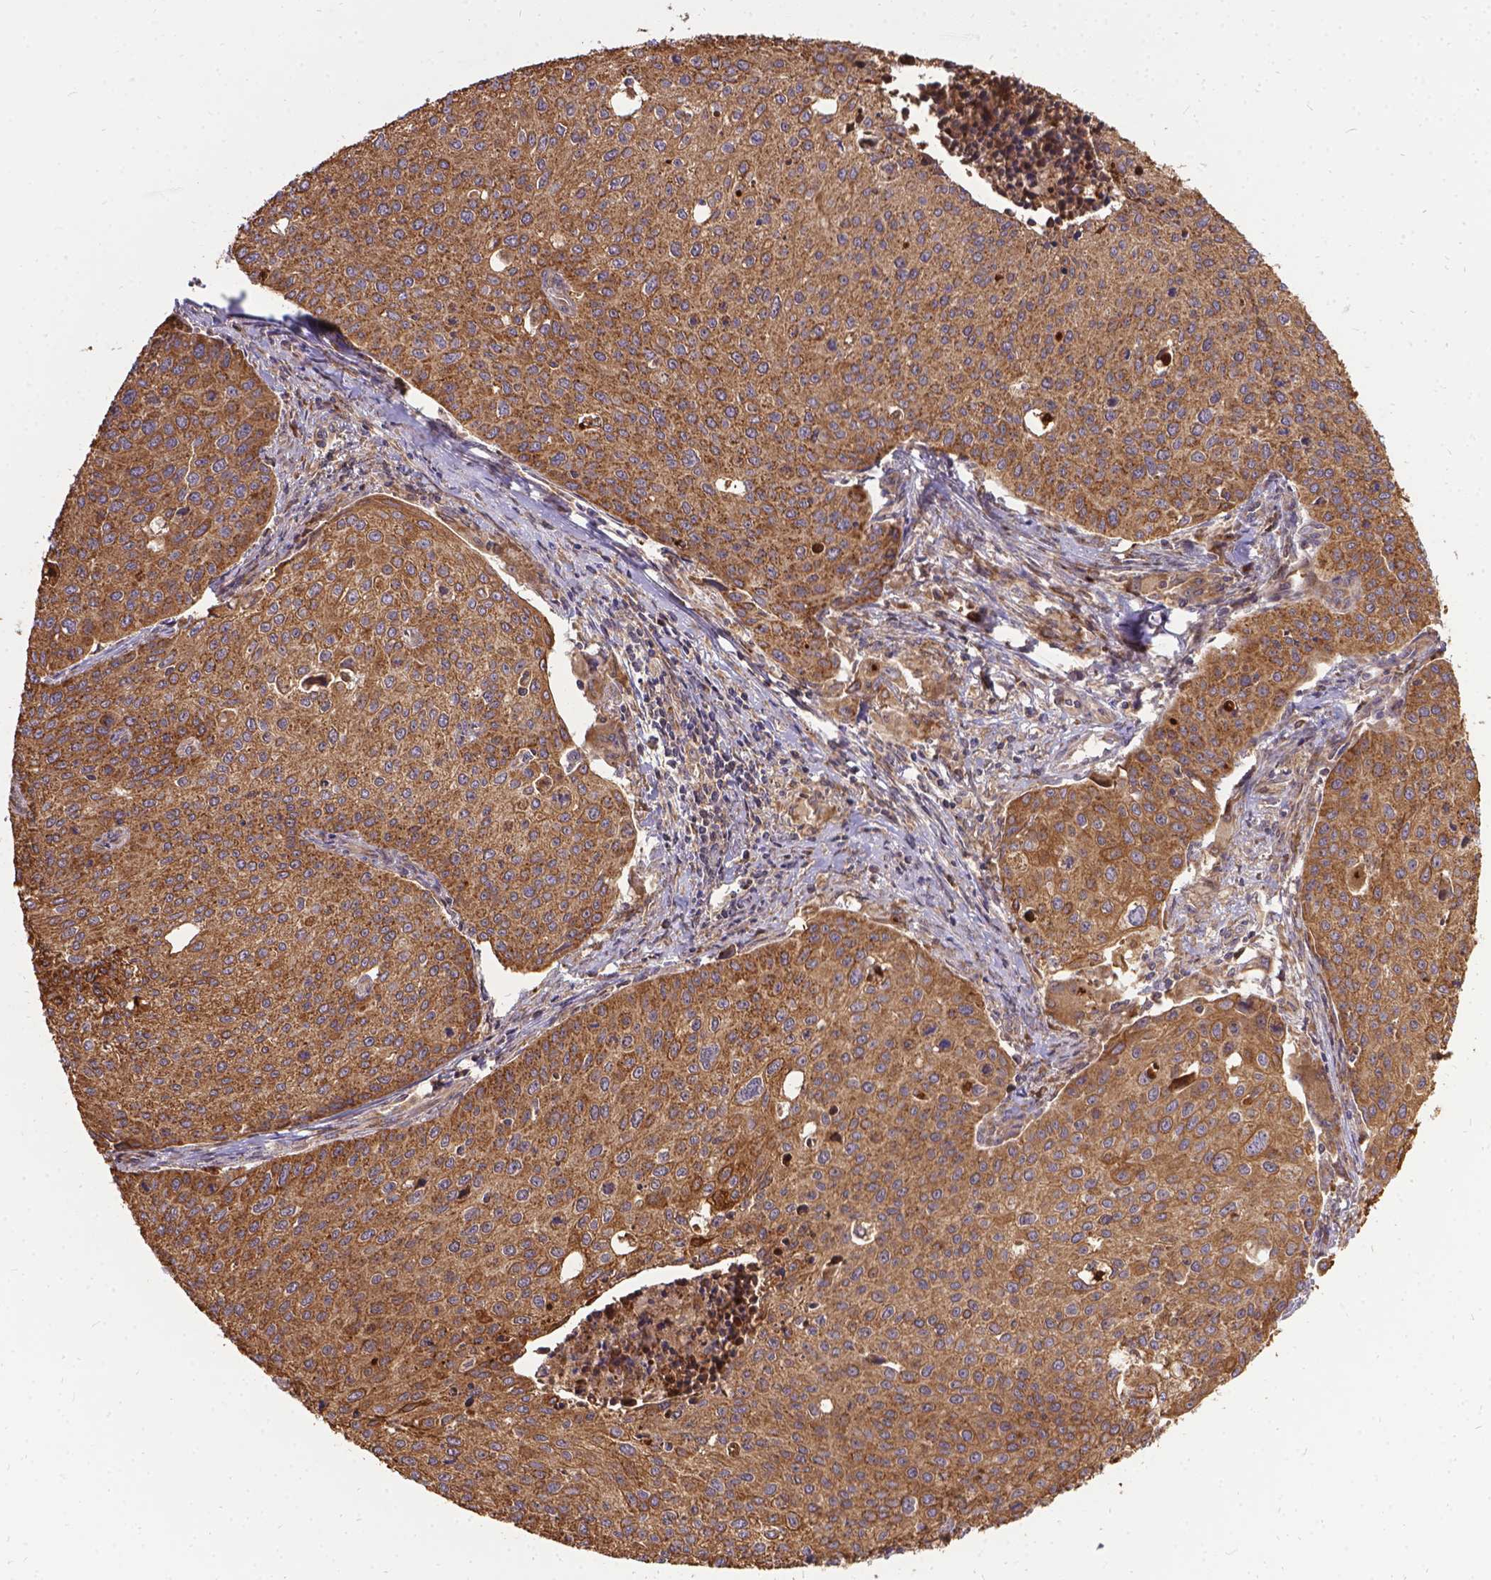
{"staining": {"intensity": "moderate", "quantity": ">75%", "location": "cytoplasmic/membranous"}, "tissue": "cervical cancer", "cell_type": "Tumor cells", "image_type": "cancer", "snomed": [{"axis": "morphology", "description": "Squamous cell carcinoma, NOS"}, {"axis": "topography", "description": "Cervix"}], "caption": "Moderate cytoplasmic/membranous protein positivity is identified in about >75% of tumor cells in squamous cell carcinoma (cervical).", "gene": "DENND6A", "patient": {"sex": "female", "age": 38}}